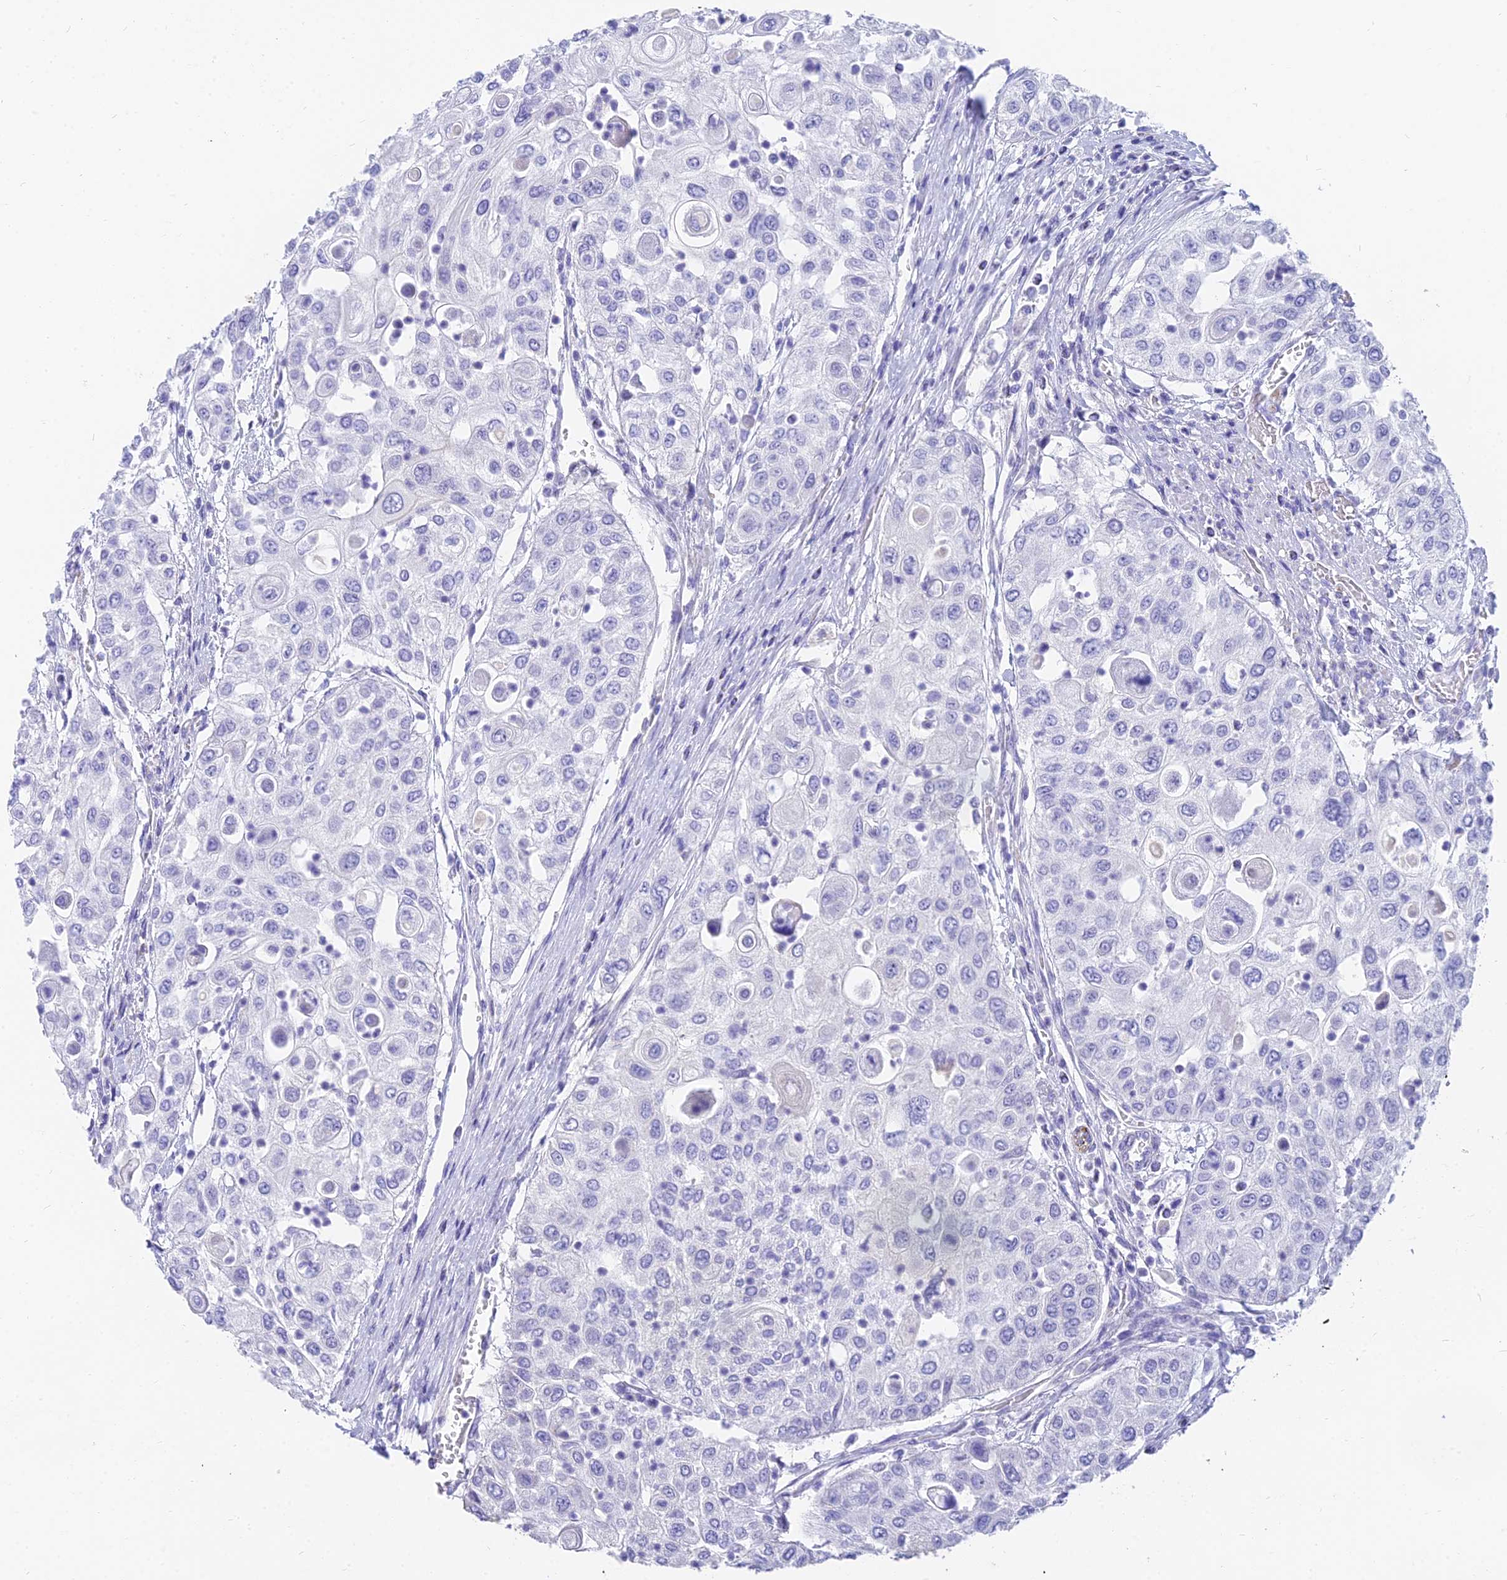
{"staining": {"intensity": "negative", "quantity": "none", "location": "none"}, "tissue": "urothelial cancer", "cell_type": "Tumor cells", "image_type": "cancer", "snomed": [{"axis": "morphology", "description": "Urothelial carcinoma, High grade"}, {"axis": "topography", "description": "Urinary bladder"}], "caption": "This is a histopathology image of immunohistochemistry staining of urothelial carcinoma (high-grade), which shows no positivity in tumor cells.", "gene": "SLC36A2", "patient": {"sex": "female", "age": 79}}